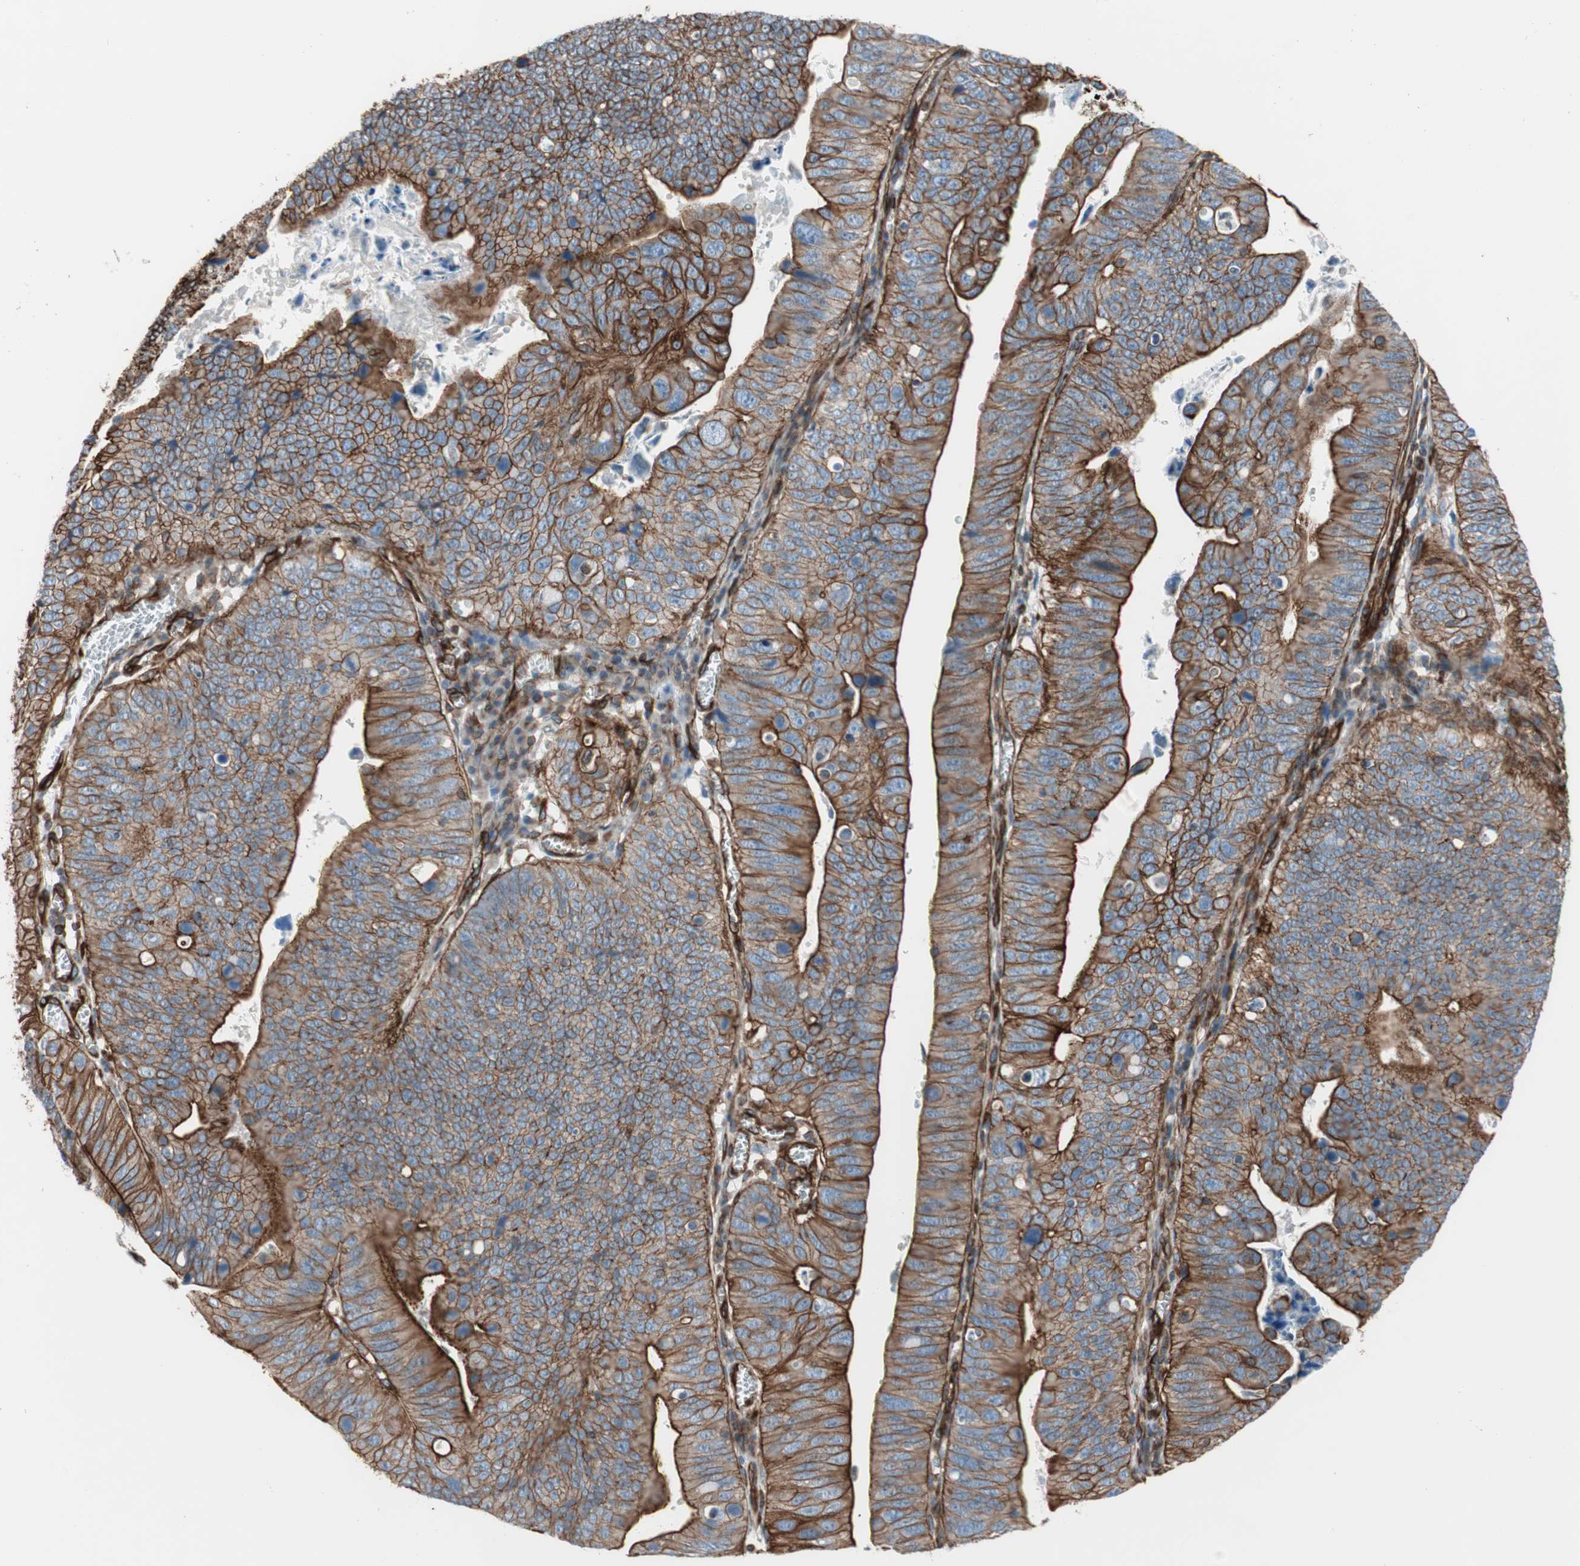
{"staining": {"intensity": "strong", "quantity": ">75%", "location": "cytoplasmic/membranous"}, "tissue": "stomach cancer", "cell_type": "Tumor cells", "image_type": "cancer", "snomed": [{"axis": "morphology", "description": "Adenocarcinoma, NOS"}, {"axis": "topography", "description": "Stomach"}], "caption": "Immunohistochemical staining of human stomach cancer (adenocarcinoma) reveals high levels of strong cytoplasmic/membranous protein expression in approximately >75% of tumor cells.", "gene": "TCTA", "patient": {"sex": "male", "age": 59}}